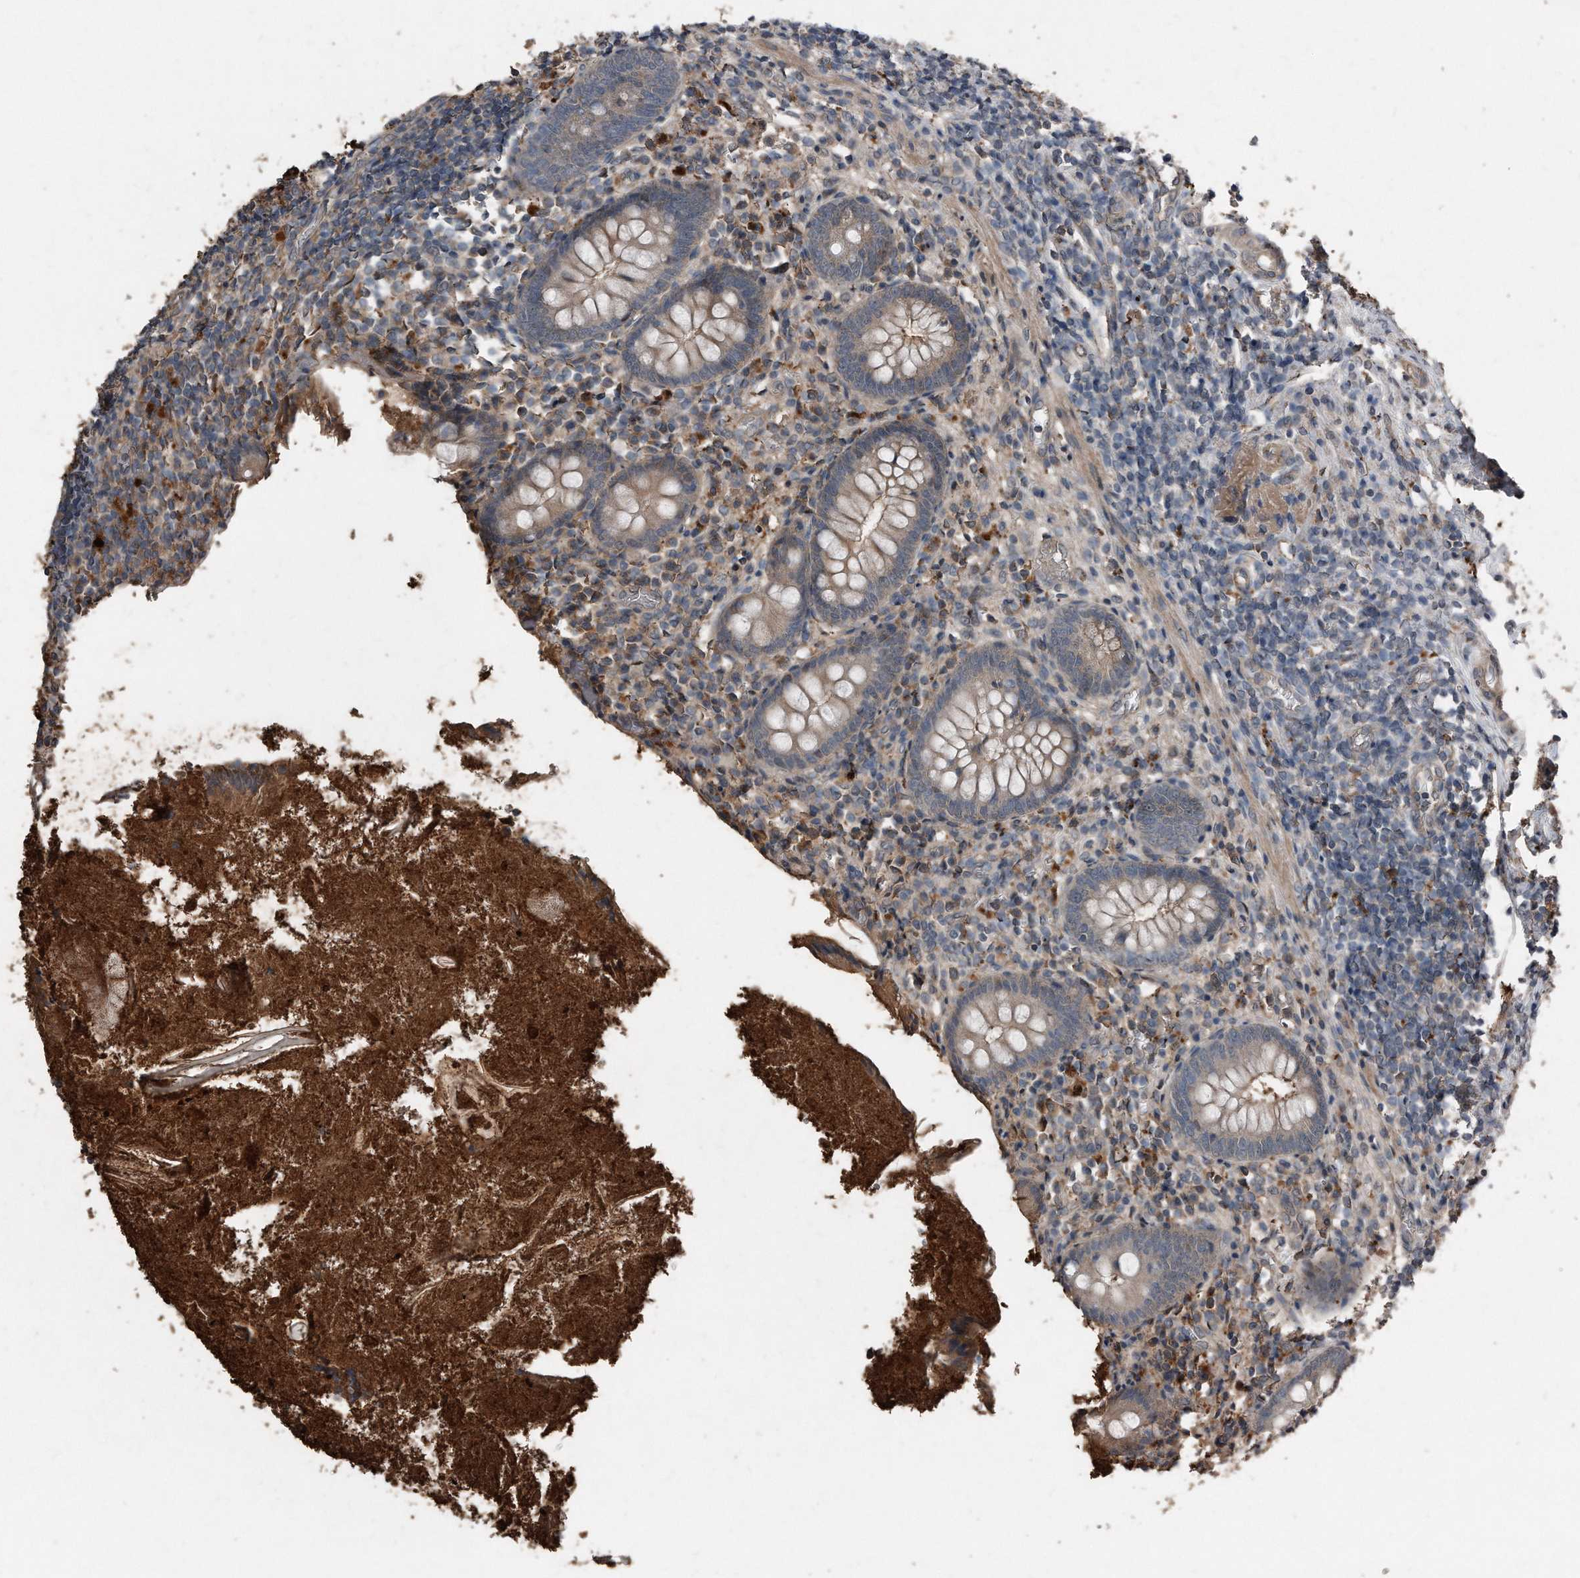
{"staining": {"intensity": "weak", "quantity": ">75%", "location": "cytoplasmic/membranous"}, "tissue": "appendix", "cell_type": "Glandular cells", "image_type": "normal", "snomed": [{"axis": "morphology", "description": "Normal tissue, NOS"}, {"axis": "topography", "description": "Appendix"}], "caption": "Protein staining by immunohistochemistry displays weak cytoplasmic/membranous positivity in about >75% of glandular cells in unremarkable appendix. (DAB (3,3'-diaminobenzidine) IHC, brown staining for protein, blue staining for nuclei).", "gene": "ANKRD10", "patient": {"sex": "female", "age": 17}}